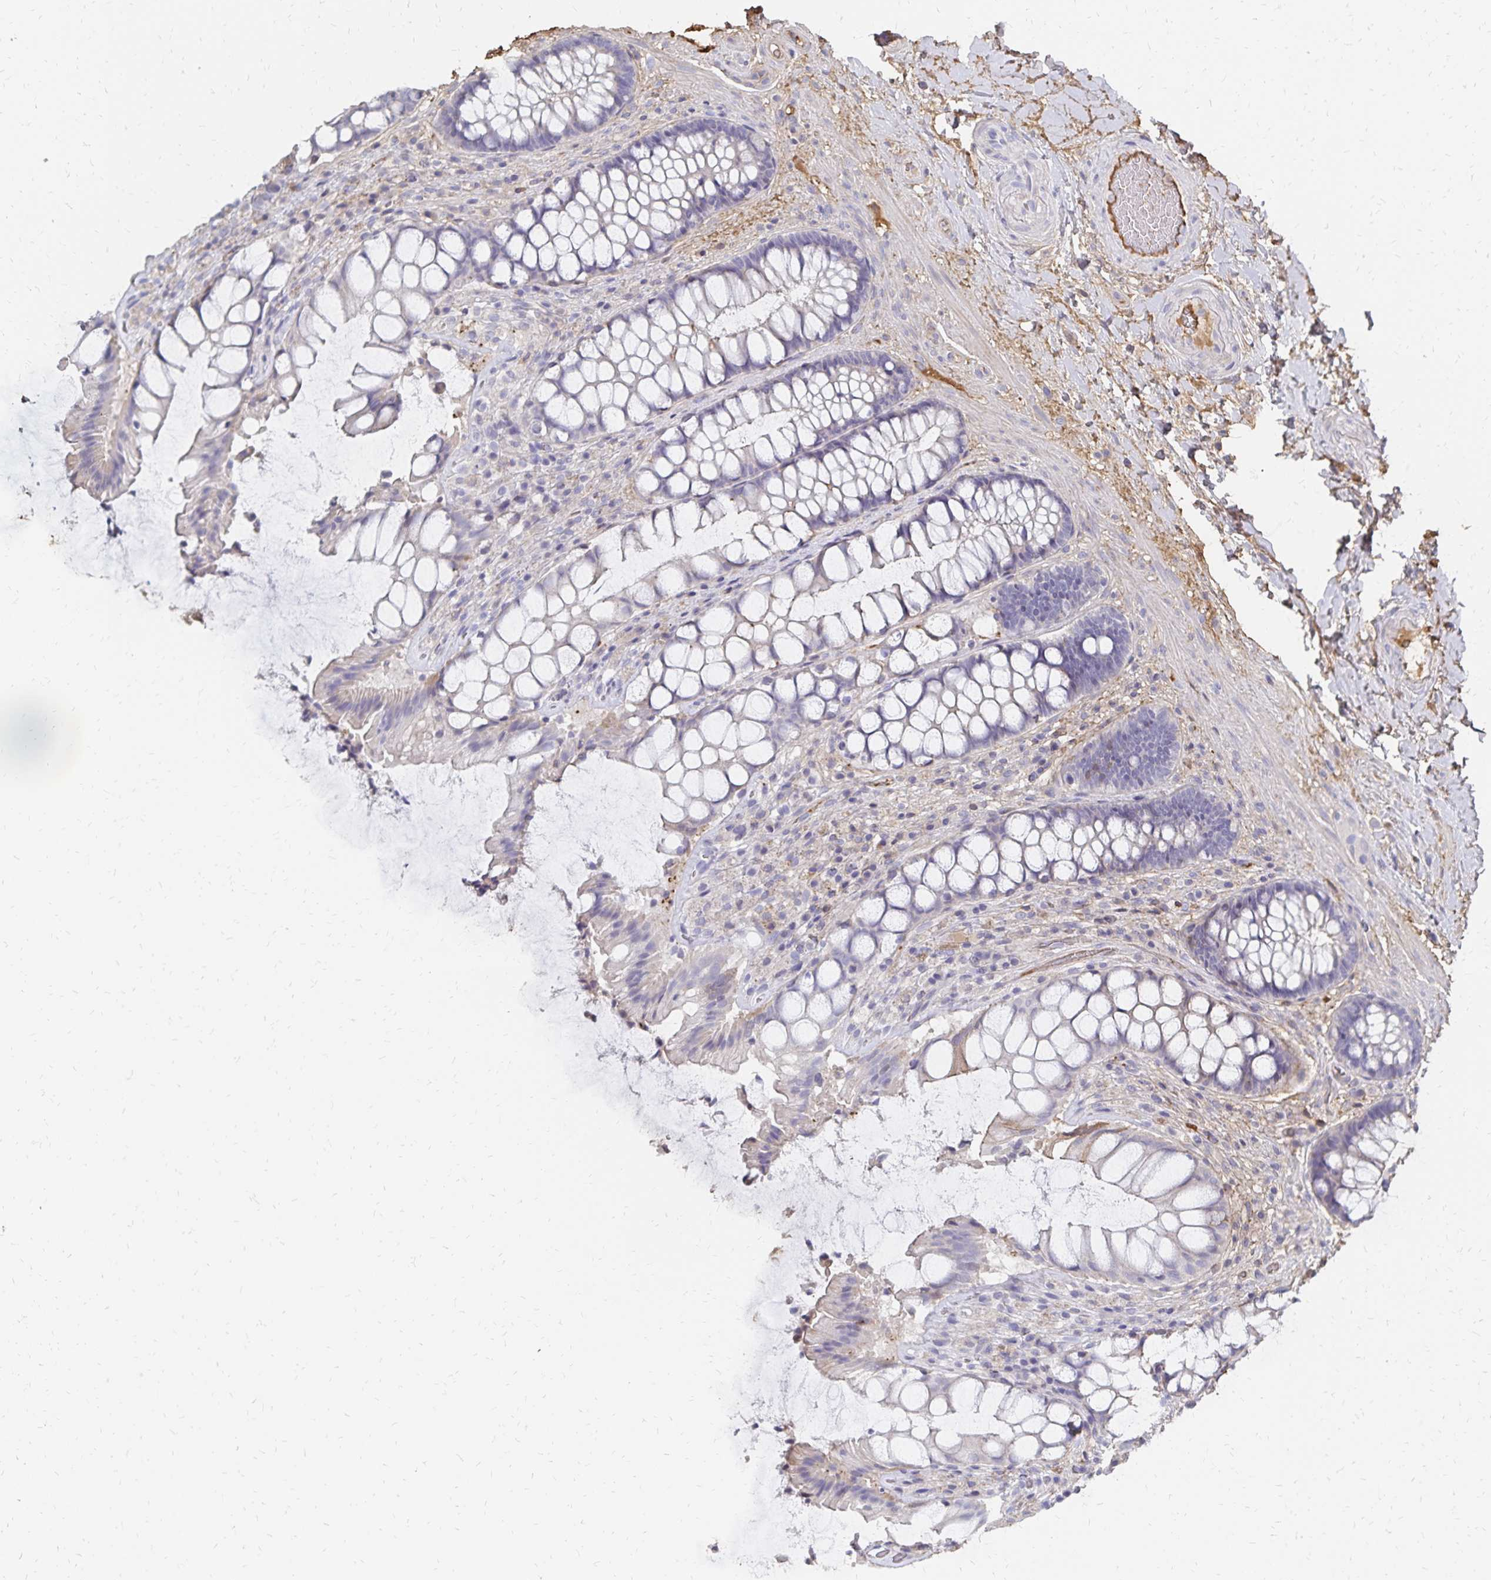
{"staining": {"intensity": "negative", "quantity": "none", "location": "none"}, "tissue": "rectum", "cell_type": "Glandular cells", "image_type": "normal", "snomed": [{"axis": "morphology", "description": "Normal tissue, NOS"}, {"axis": "topography", "description": "Rectum"}], "caption": "Histopathology image shows no protein positivity in glandular cells of normal rectum.", "gene": "KISS1", "patient": {"sex": "female", "age": 58}}